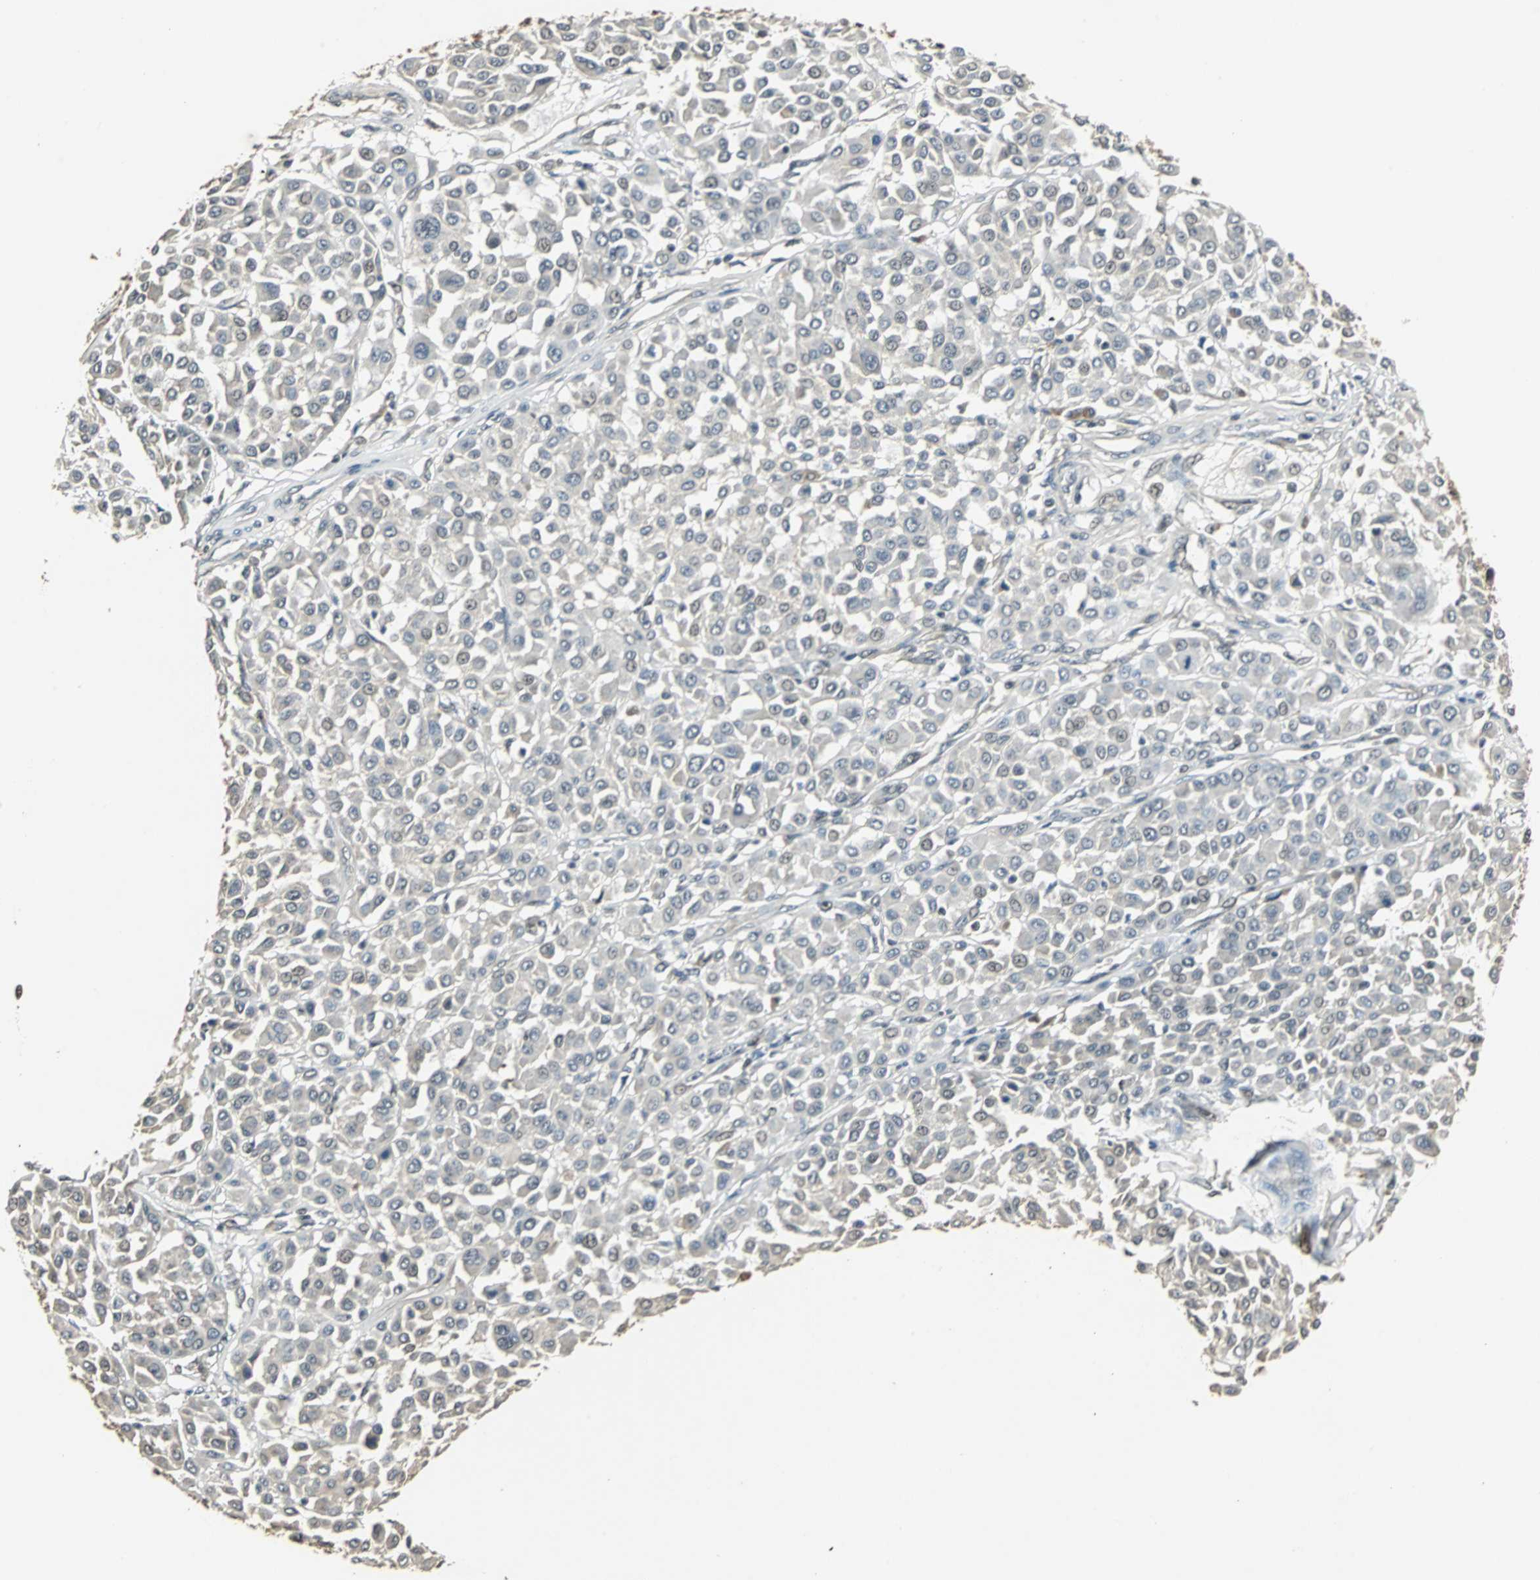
{"staining": {"intensity": "negative", "quantity": "none", "location": "none"}, "tissue": "melanoma", "cell_type": "Tumor cells", "image_type": "cancer", "snomed": [{"axis": "morphology", "description": "Malignant melanoma, Metastatic site"}, {"axis": "topography", "description": "Soft tissue"}], "caption": "Melanoma stained for a protein using IHC reveals no staining tumor cells.", "gene": "MED4", "patient": {"sex": "male", "age": 41}}